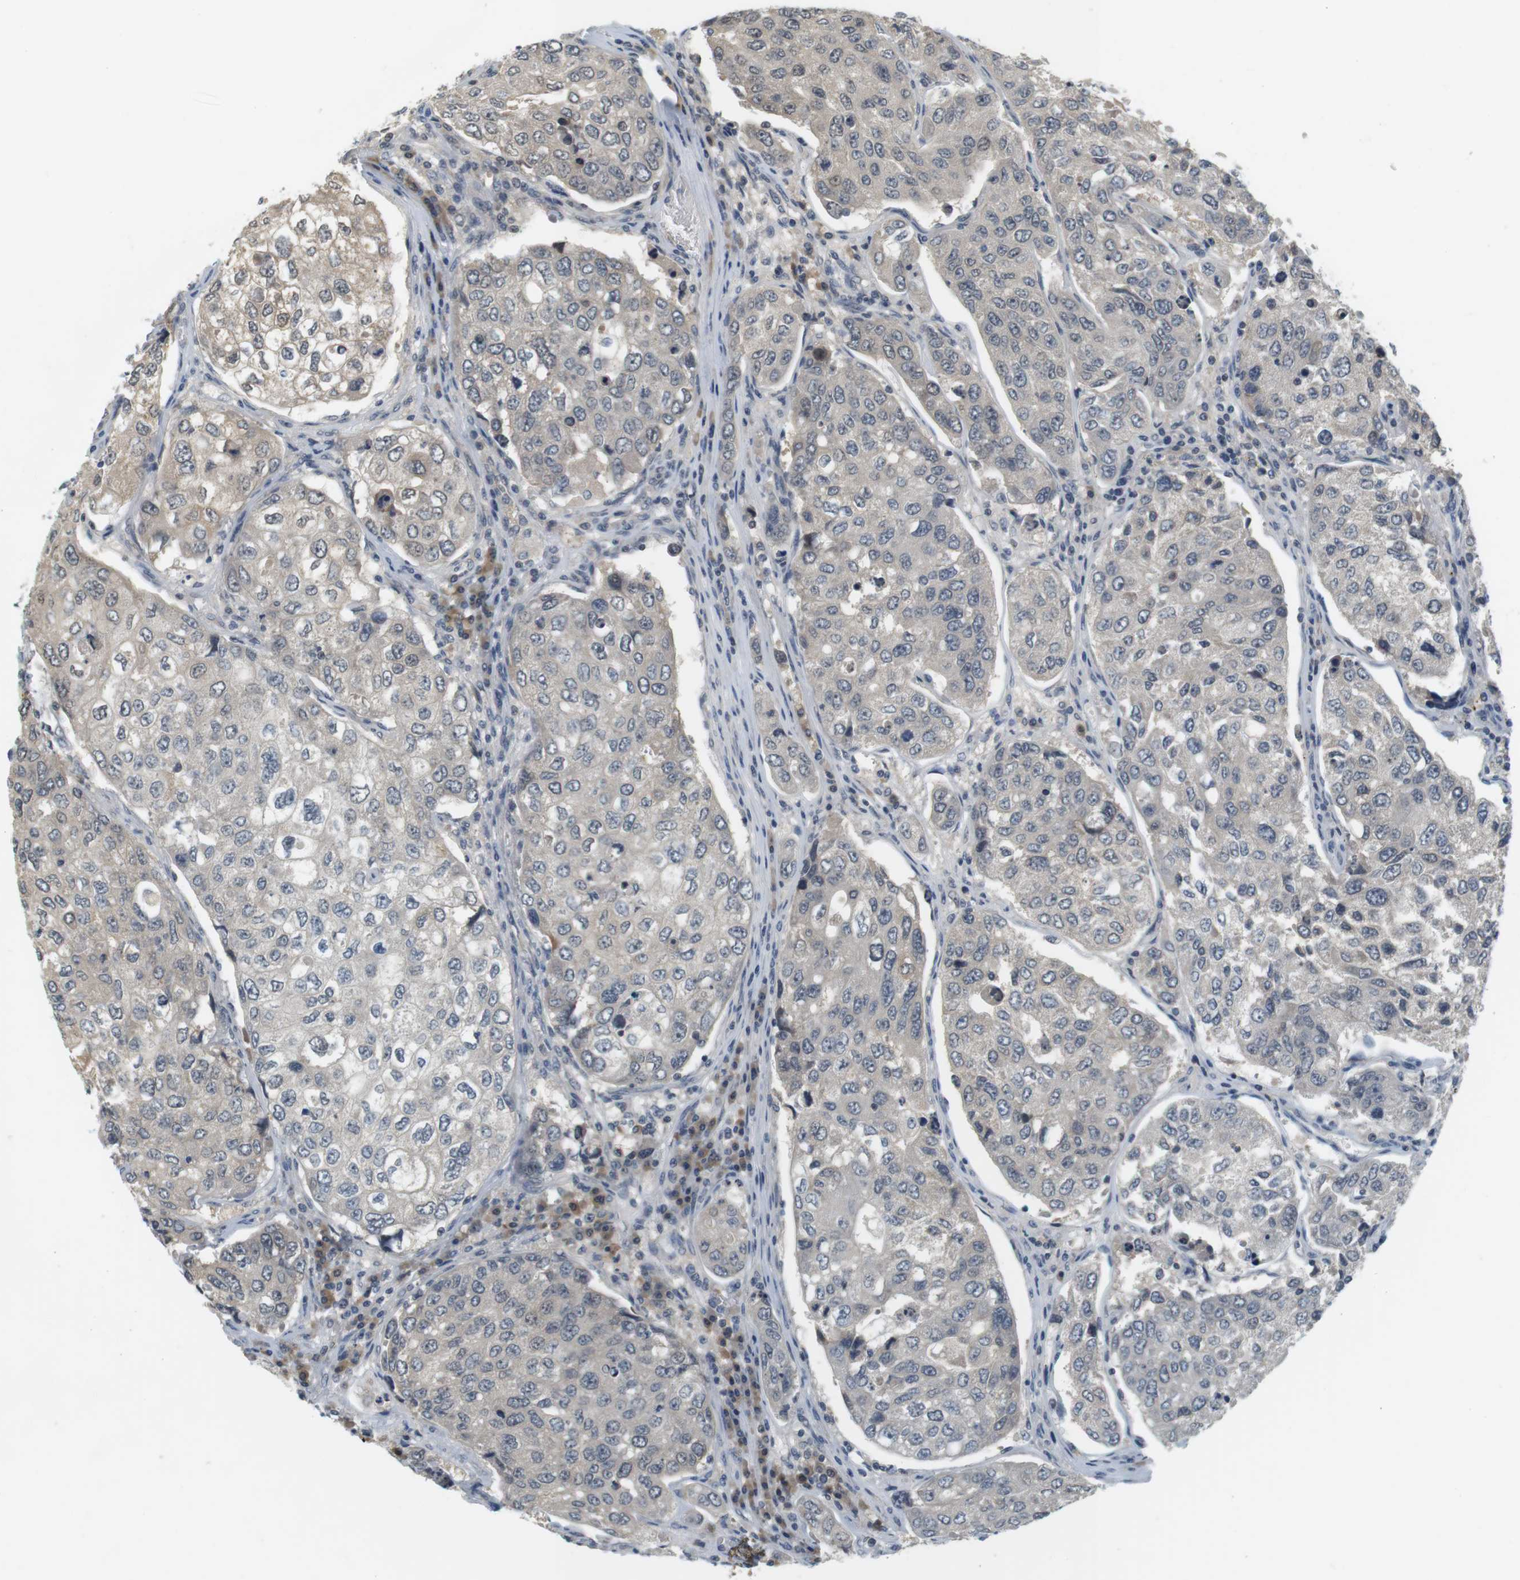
{"staining": {"intensity": "negative", "quantity": "none", "location": "none"}, "tissue": "urothelial cancer", "cell_type": "Tumor cells", "image_type": "cancer", "snomed": [{"axis": "morphology", "description": "Urothelial carcinoma, High grade"}, {"axis": "topography", "description": "Lymph node"}, {"axis": "topography", "description": "Urinary bladder"}], "caption": "Photomicrograph shows no protein expression in tumor cells of urothelial cancer tissue. (DAB (3,3'-diaminobenzidine) immunohistochemistry with hematoxylin counter stain).", "gene": "WNT7A", "patient": {"sex": "male", "age": 51}}